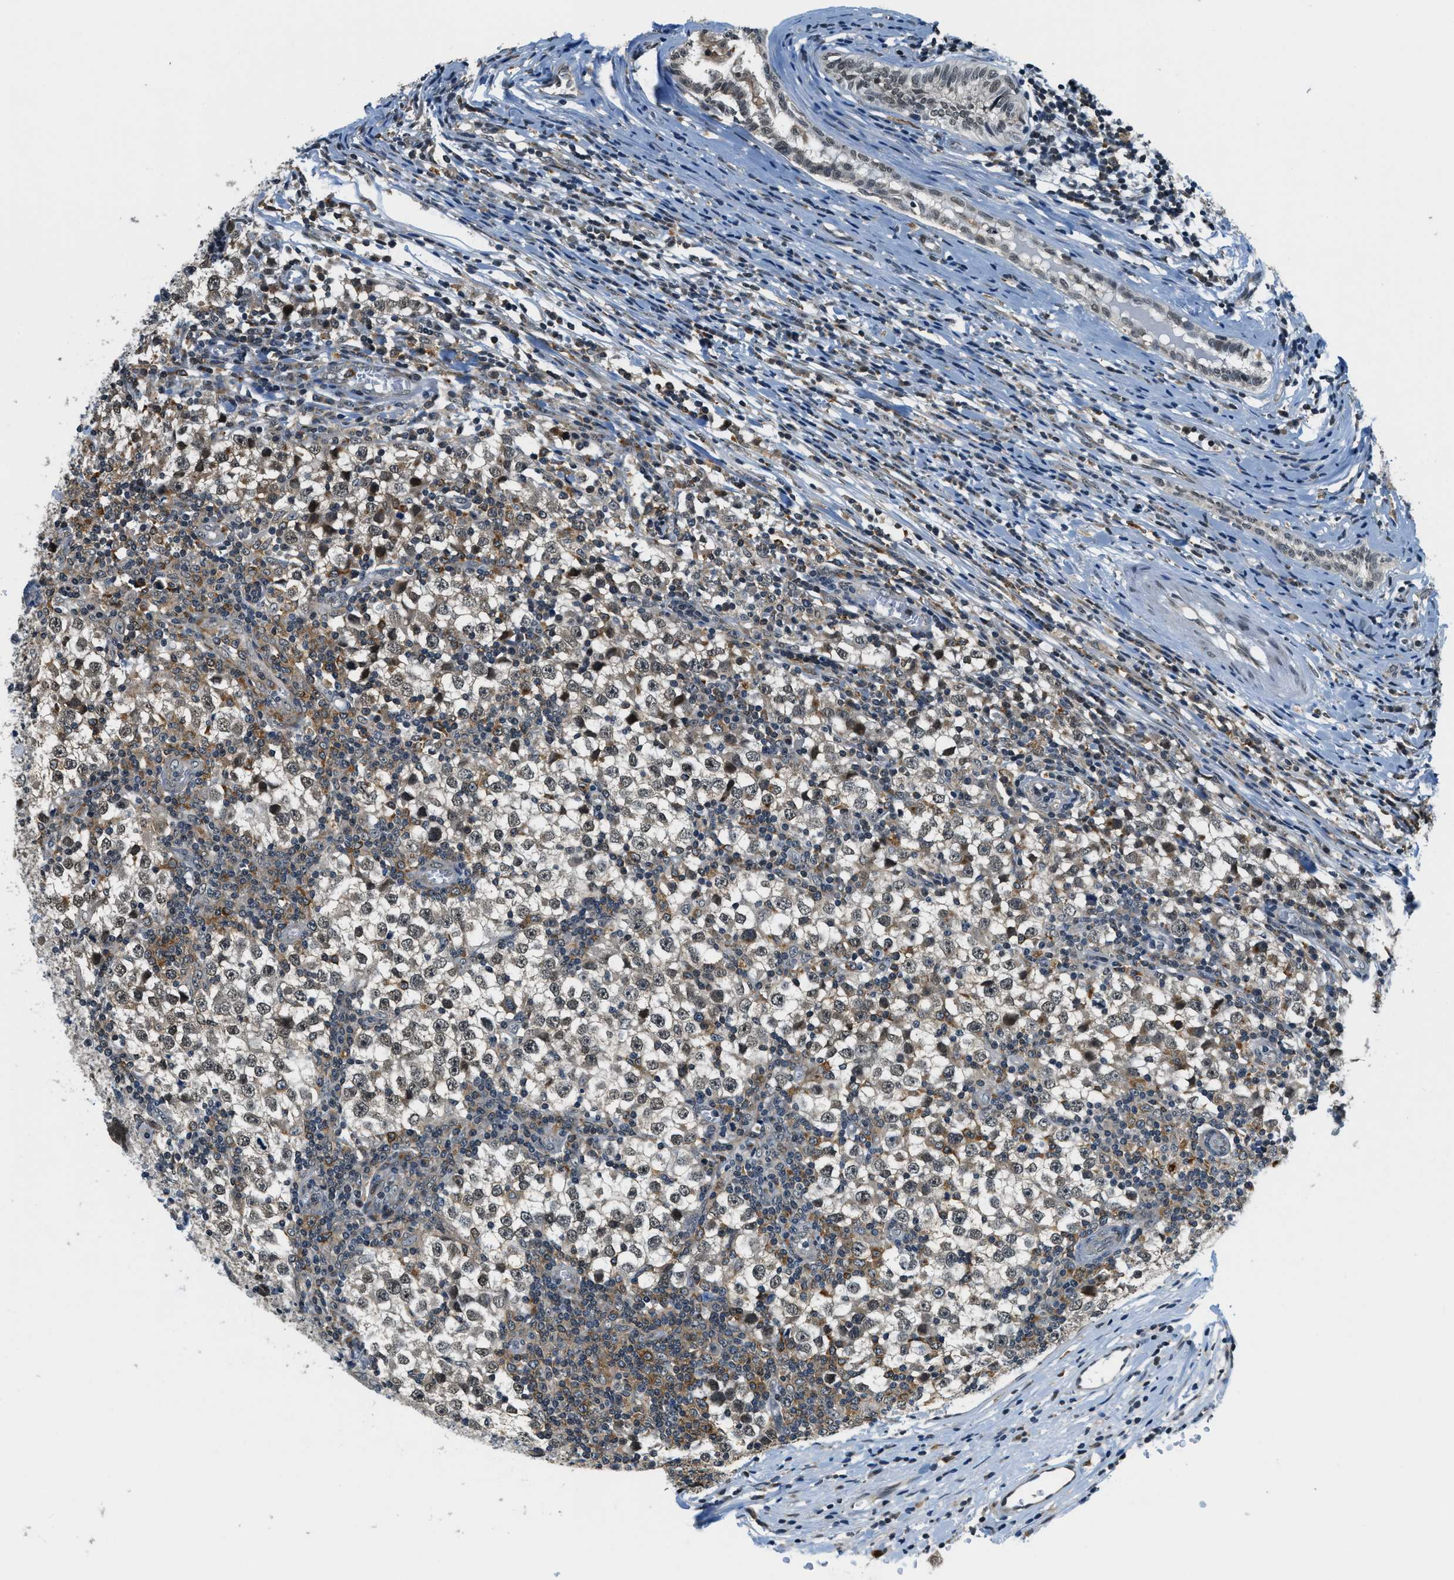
{"staining": {"intensity": "weak", "quantity": ">75%", "location": "nuclear"}, "tissue": "testis cancer", "cell_type": "Tumor cells", "image_type": "cancer", "snomed": [{"axis": "morphology", "description": "Seminoma, NOS"}, {"axis": "topography", "description": "Testis"}], "caption": "Brown immunohistochemical staining in human testis cancer shows weak nuclear positivity in approximately >75% of tumor cells. The protein is shown in brown color, while the nuclei are stained blue.", "gene": "RAB11FIP1", "patient": {"sex": "male", "age": 65}}